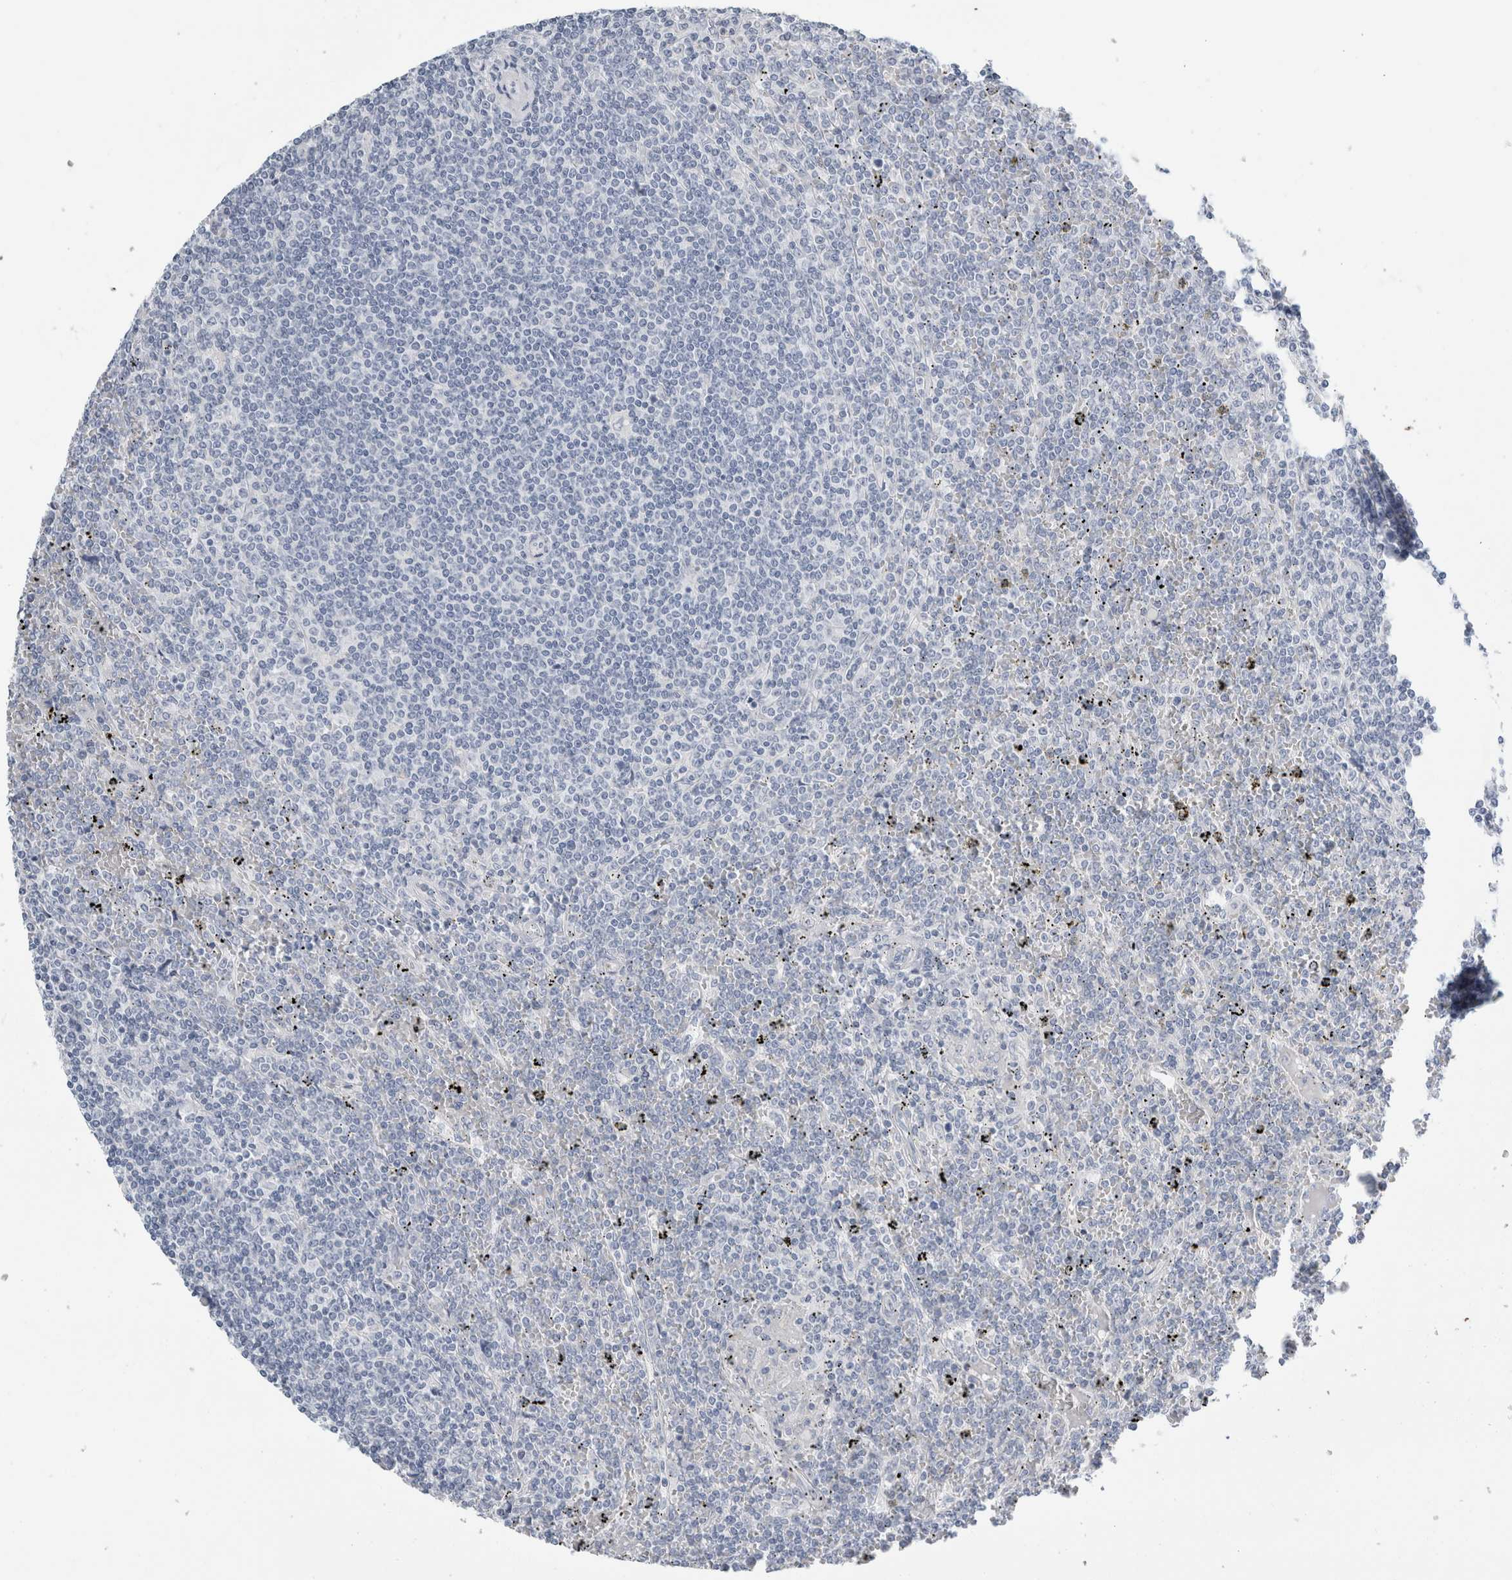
{"staining": {"intensity": "negative", "quantity": "none", "location": "none"}, "tissue": "lymphoma", "cell_type": "Tumor cells", "image_type": "cancer", "snomed": [{"axis": "morphology", "description": "Malignant lymphoma, non-Hodgkin's type, Low grade"}, {"axis": "topography", "description": "Spleen"}], "caption": "Tumor cells are negative for brown protein staining in malignant lymphoma, non-Hodgkin's type (low-grade).", "gene": "RPH3AL", "patient": {"sex": "female", "age": 19}}